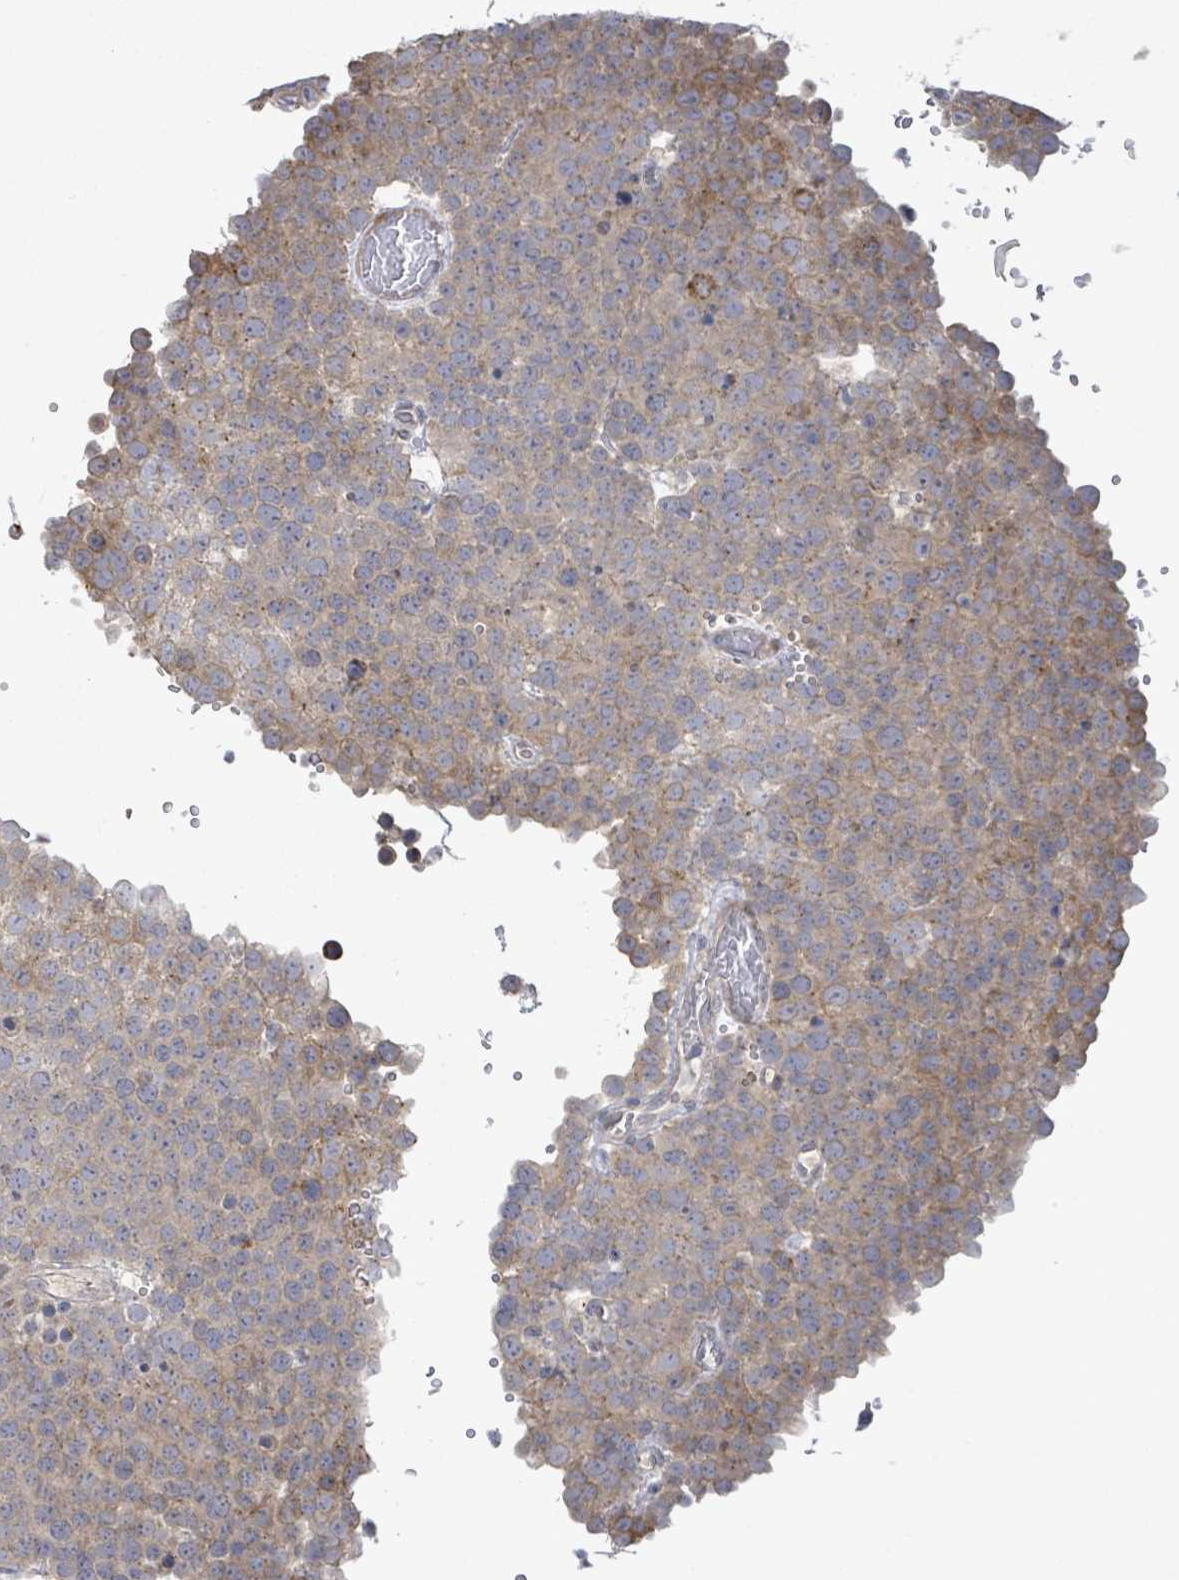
{"staining": {"intensity": "weak", "quantity": "25%-75%", "location": "cytoplasmic/membranous"}, "tissue": "testis cancer", "cell_type": "Tumor cells", "image_type": "cancer", "snomed": [{"axis": "morphology", "description": "Normal tissue, NOS"}, {"axis": "morphology", "description": "Seminoma, NOS"}, {"axis": "topography", "description": "Testis"}], "caption": "IHC (DAB (3,3'-diaminobenzidine)) staining of human testis seminoma exhibits weak cytoplasmic/membranous protein positivity in approximately 25%-75% of tumor cells.", "gene": "SLIT3", "patient": {"sex": "male", "age": 71}}